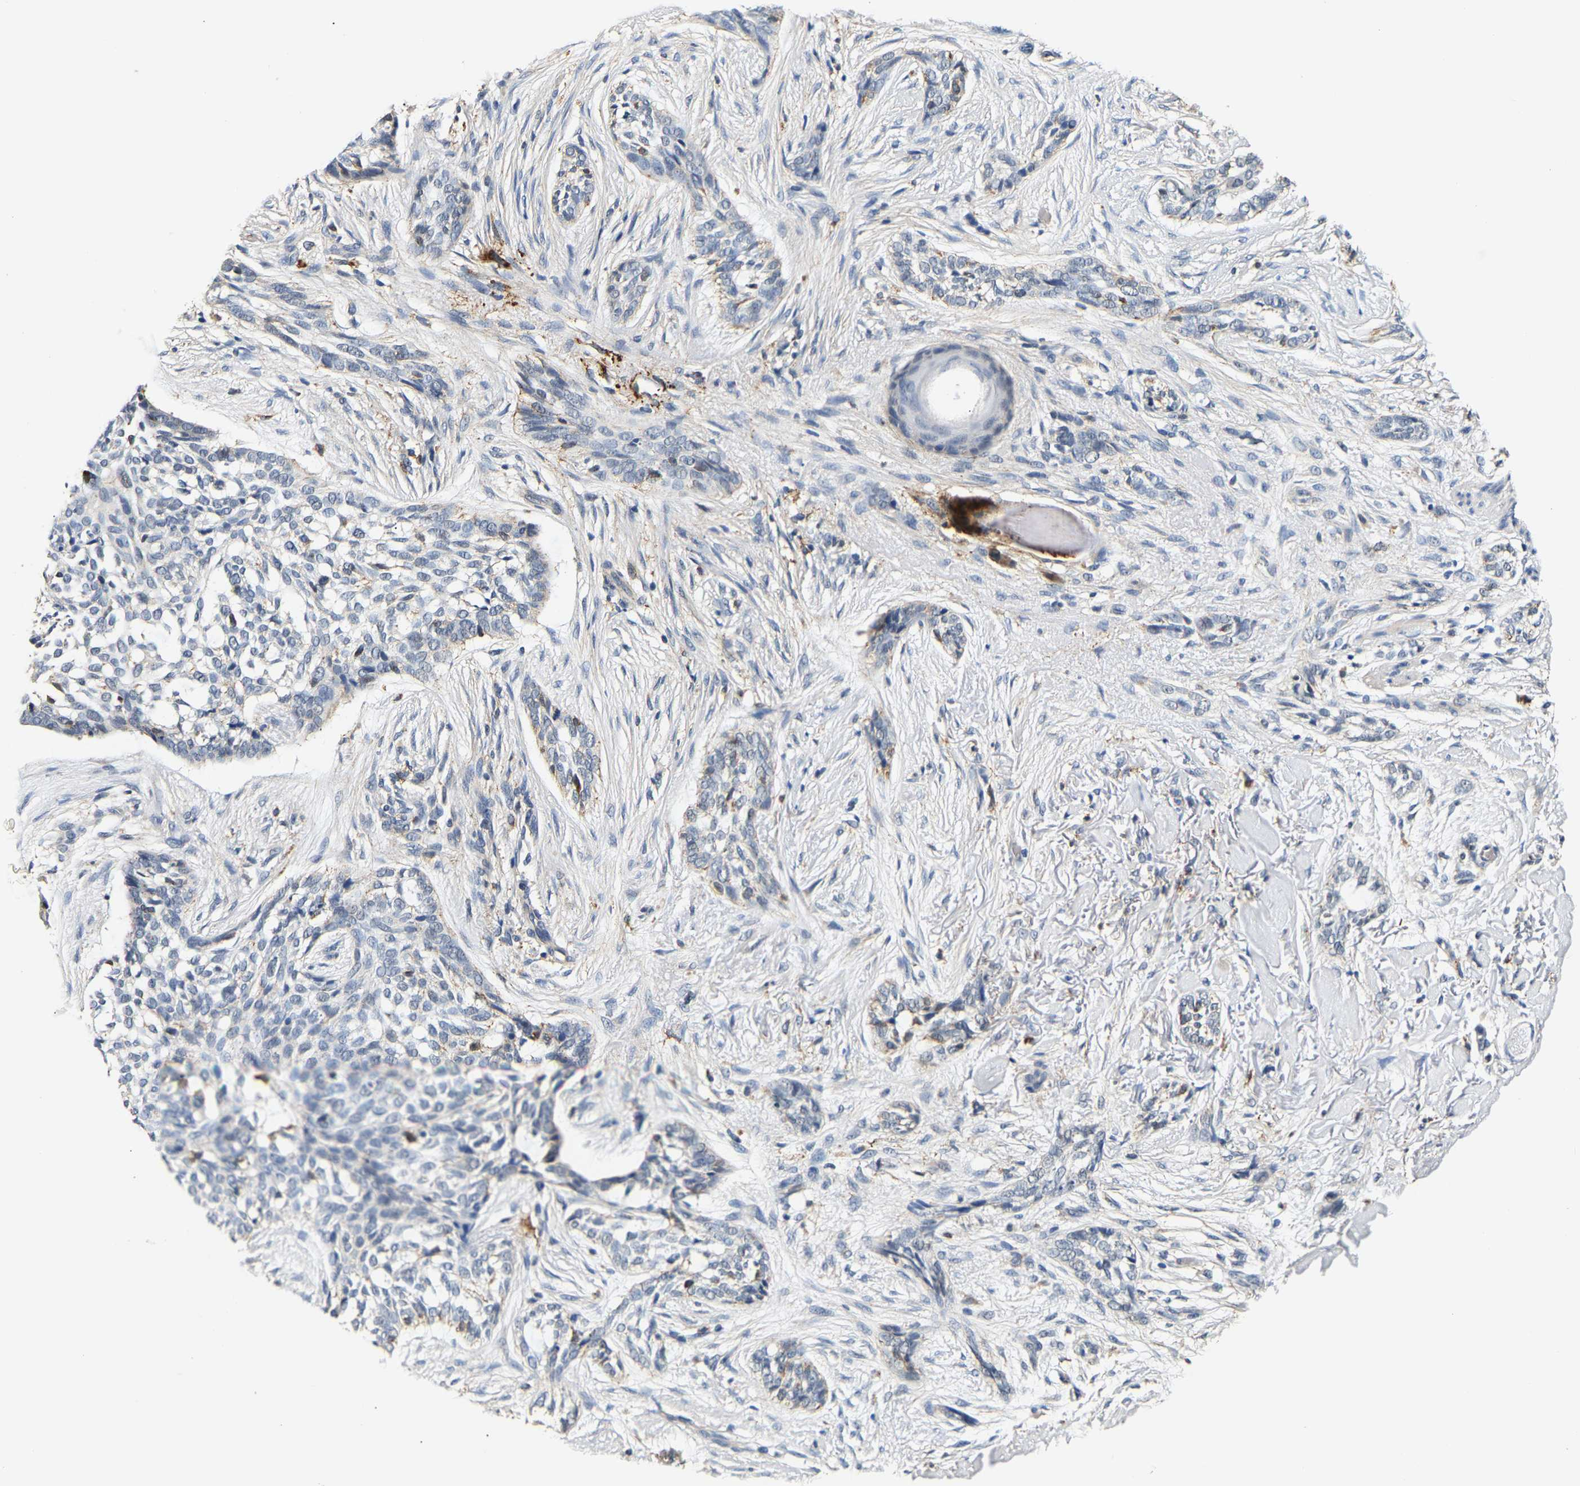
{"staining": {"intensity": "weak", "quantity": "<25%", "location": "cytoplasmic/membranous"}, "tissue": "skin cancer", "cell_type": "Tumor cells", "image_type": "cancer", "snomed": [{"axis": "morphology", "description": "Basal cell carcinoma"}, {"axis": "topography", "description": "Skin"}], "caption": "Histopathology image shows no significant protein expression in tumor cells of skin cancer.", "gene": "SMU1", "patient": {"sex": "female", "age": 88}}